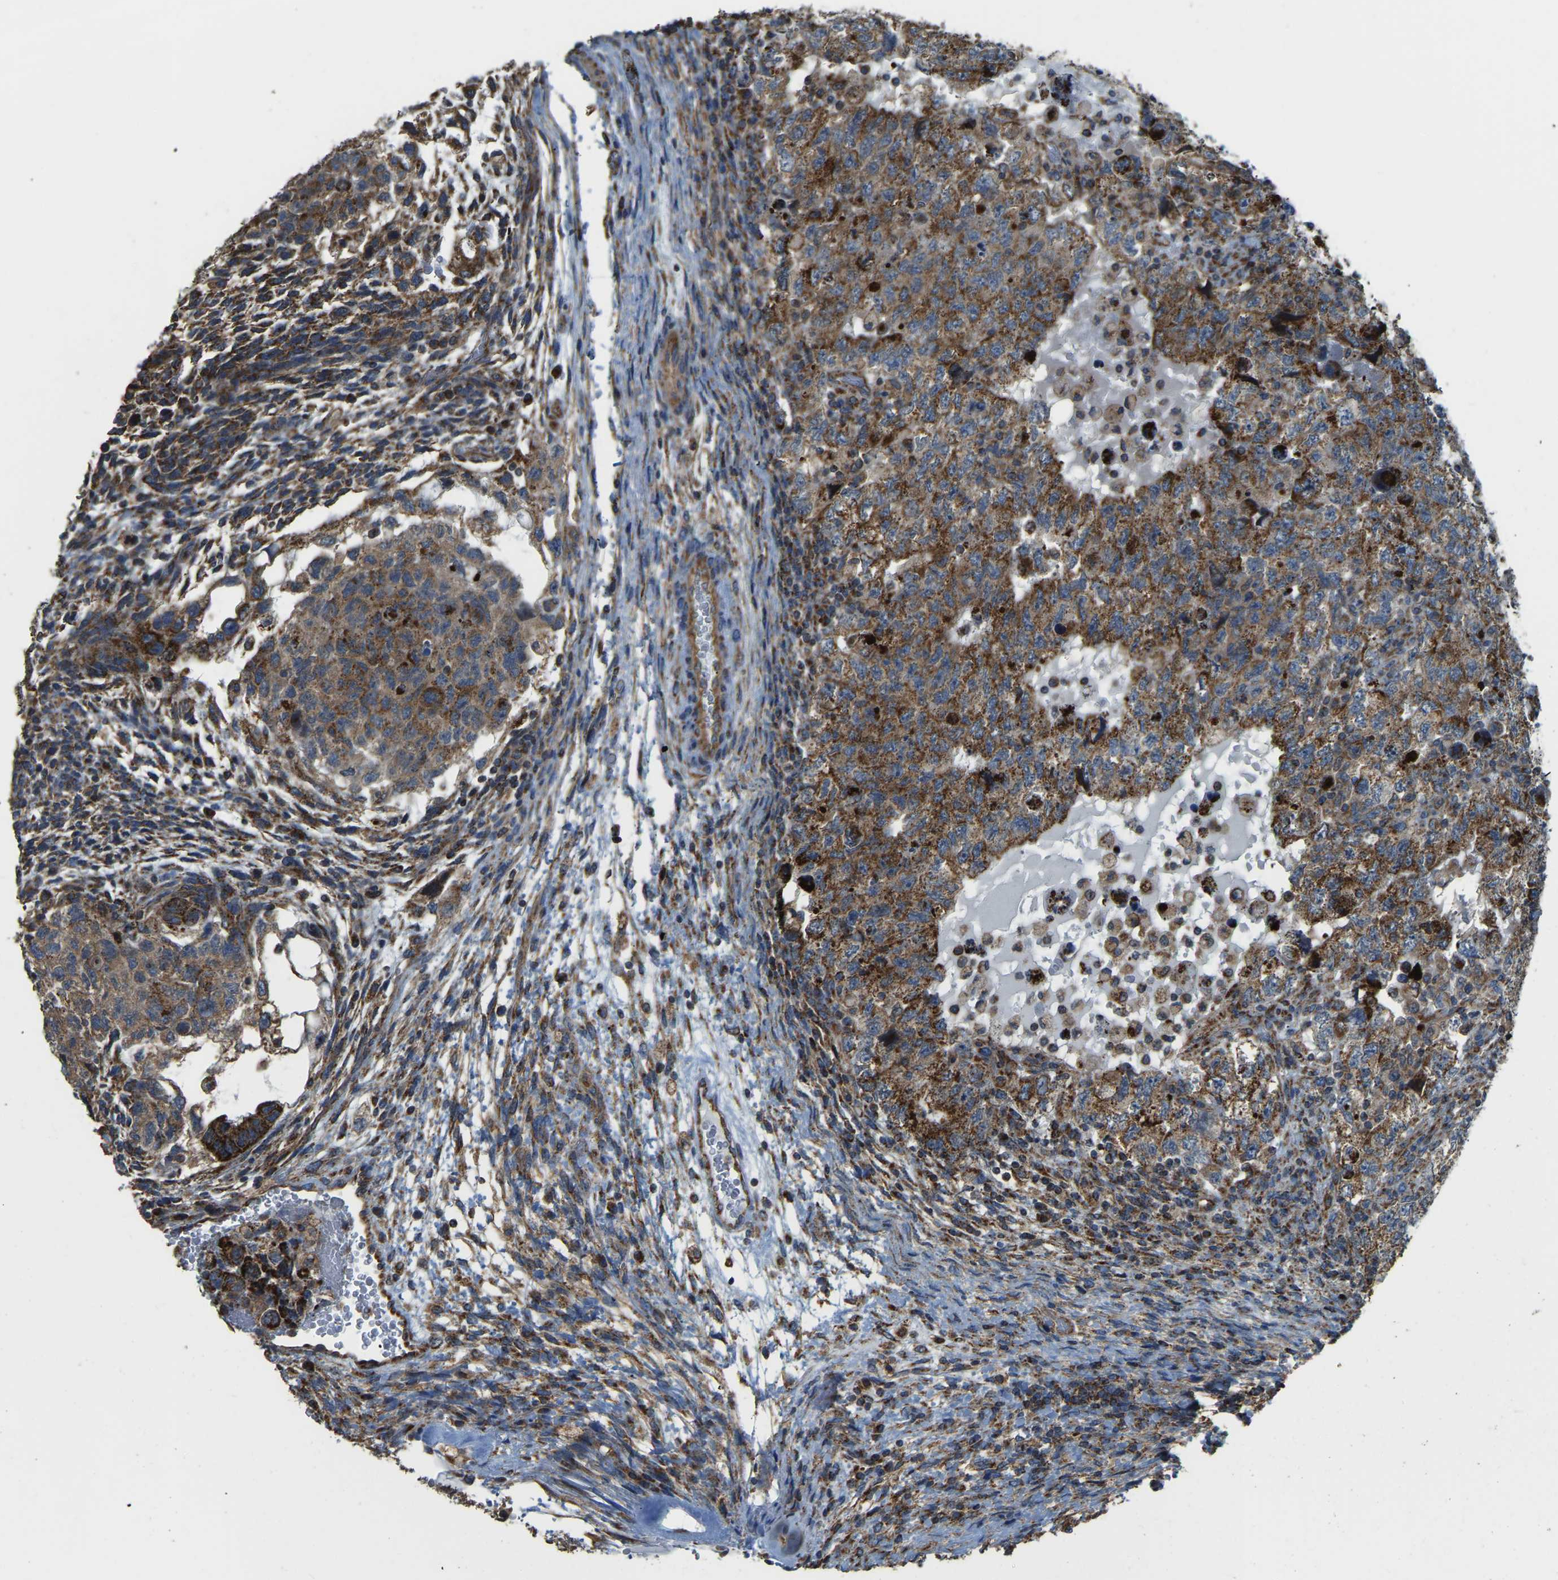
{"staining": {"intensity": "strong", "quantity": ">75%", "location": "cytoplasmic/membranous"}, "tissue": "testis cancer", "cell_type": "Tumor cells", "image_type": "cancer", "snomed": [{"axis": "morphology", "description": "Carcinoma, Embryonal, NOS"}, {"axis": "topography", "description": "Testis"}], "caption": "Tumor cells show high levels of strong cytoplasmic/membranous positivity in about >75% of cells in human embryonal carcinoma (testis).", "gene": "PSMD7", "patient": {"sex": "male", "age": 36}}